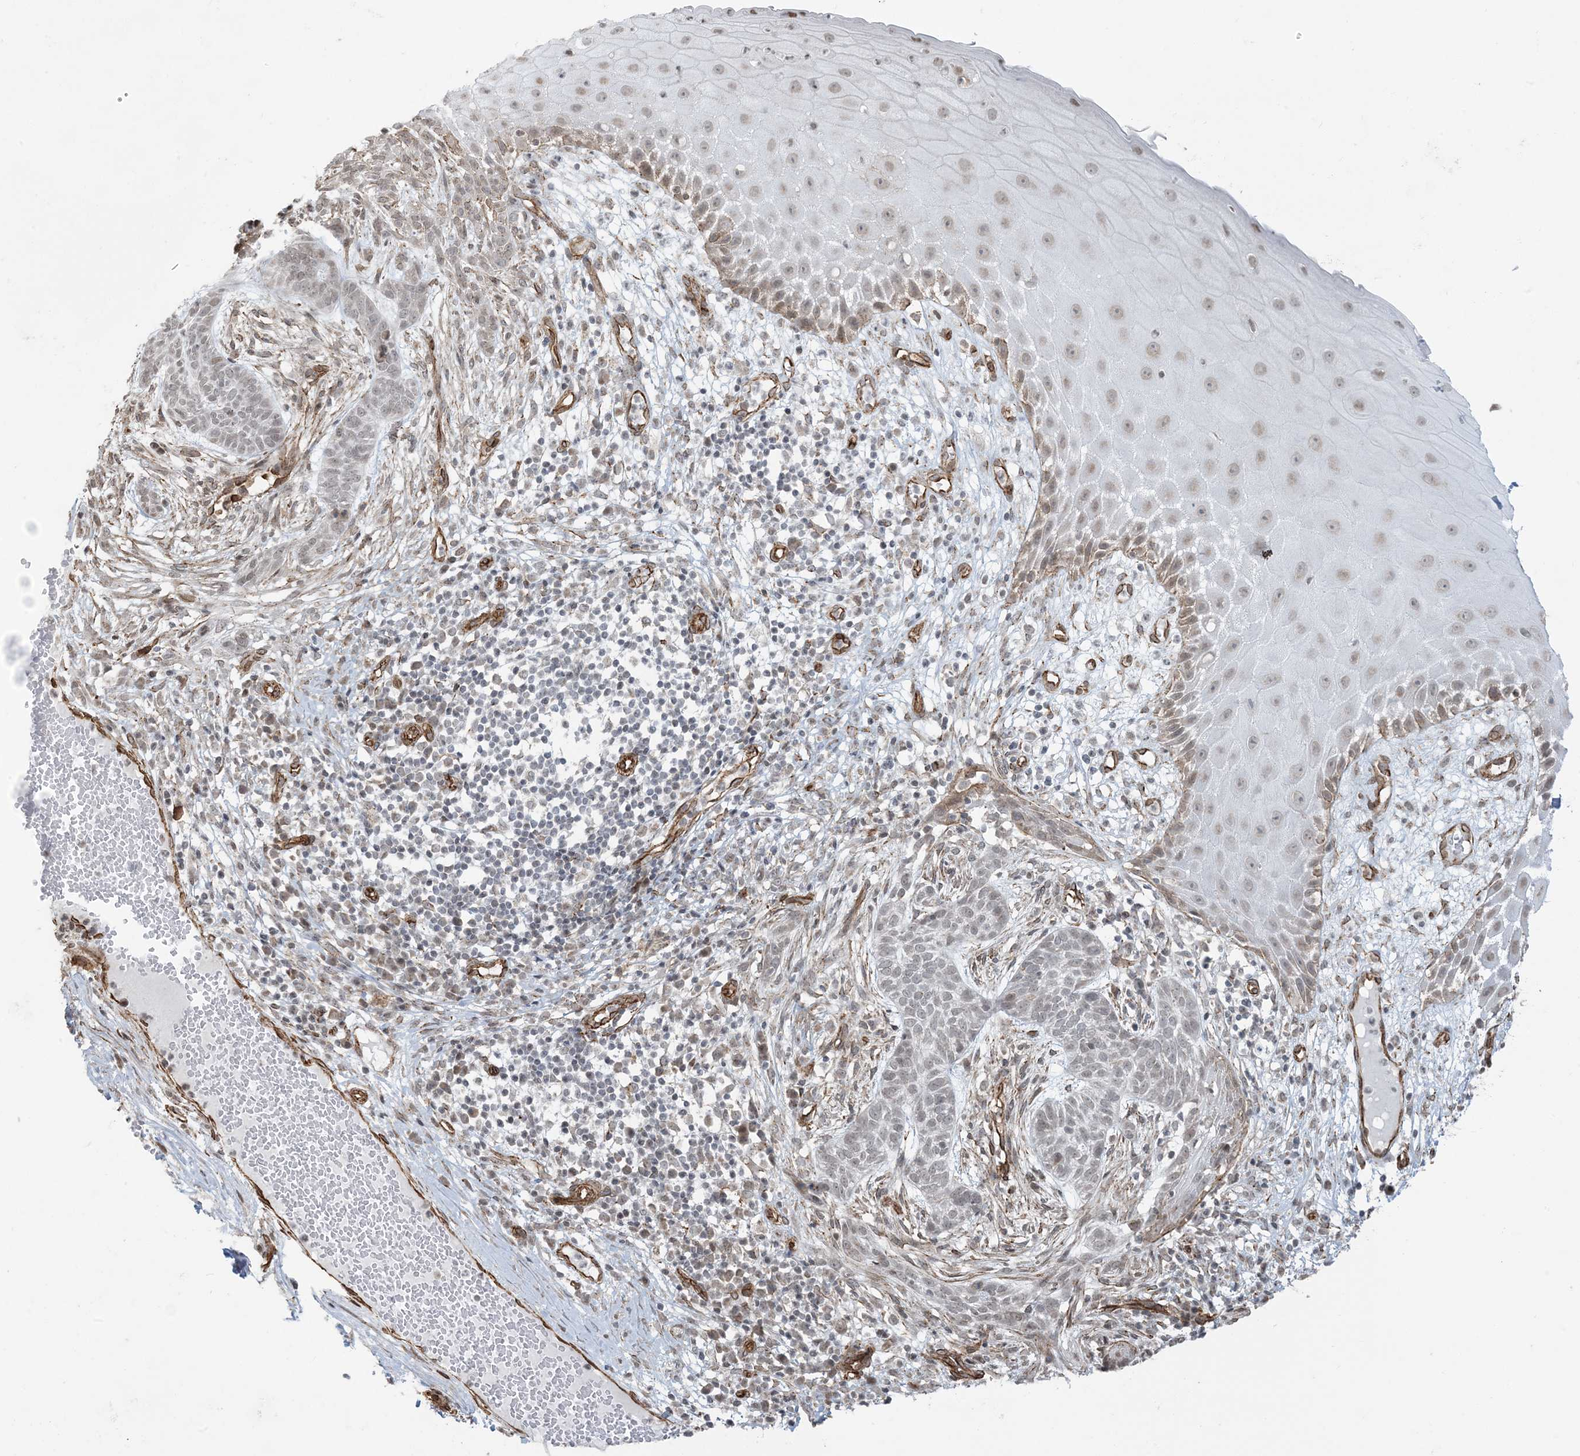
{"staining": {"intensity": "negative", "quantity": "none", "location": "none"}, "tissue": "skin cancer", "cell_type": "Tumor cells", "image_type": "cancer", "snomed": [{"axis": "morphology", "description": "Normal tissue, NOS"}, {"axis": "morphology", "description": "Basal cell carcinoma"}, {"axis": "topography", "description": "Skin"}], "caption": "This is an immunohistochemistry (IHC) image of human basal cell carcinoma (skin). There is no staining in tumor cells.", "gene": "CHCHD4", "patient": {"sex": "male", "age": 64}}